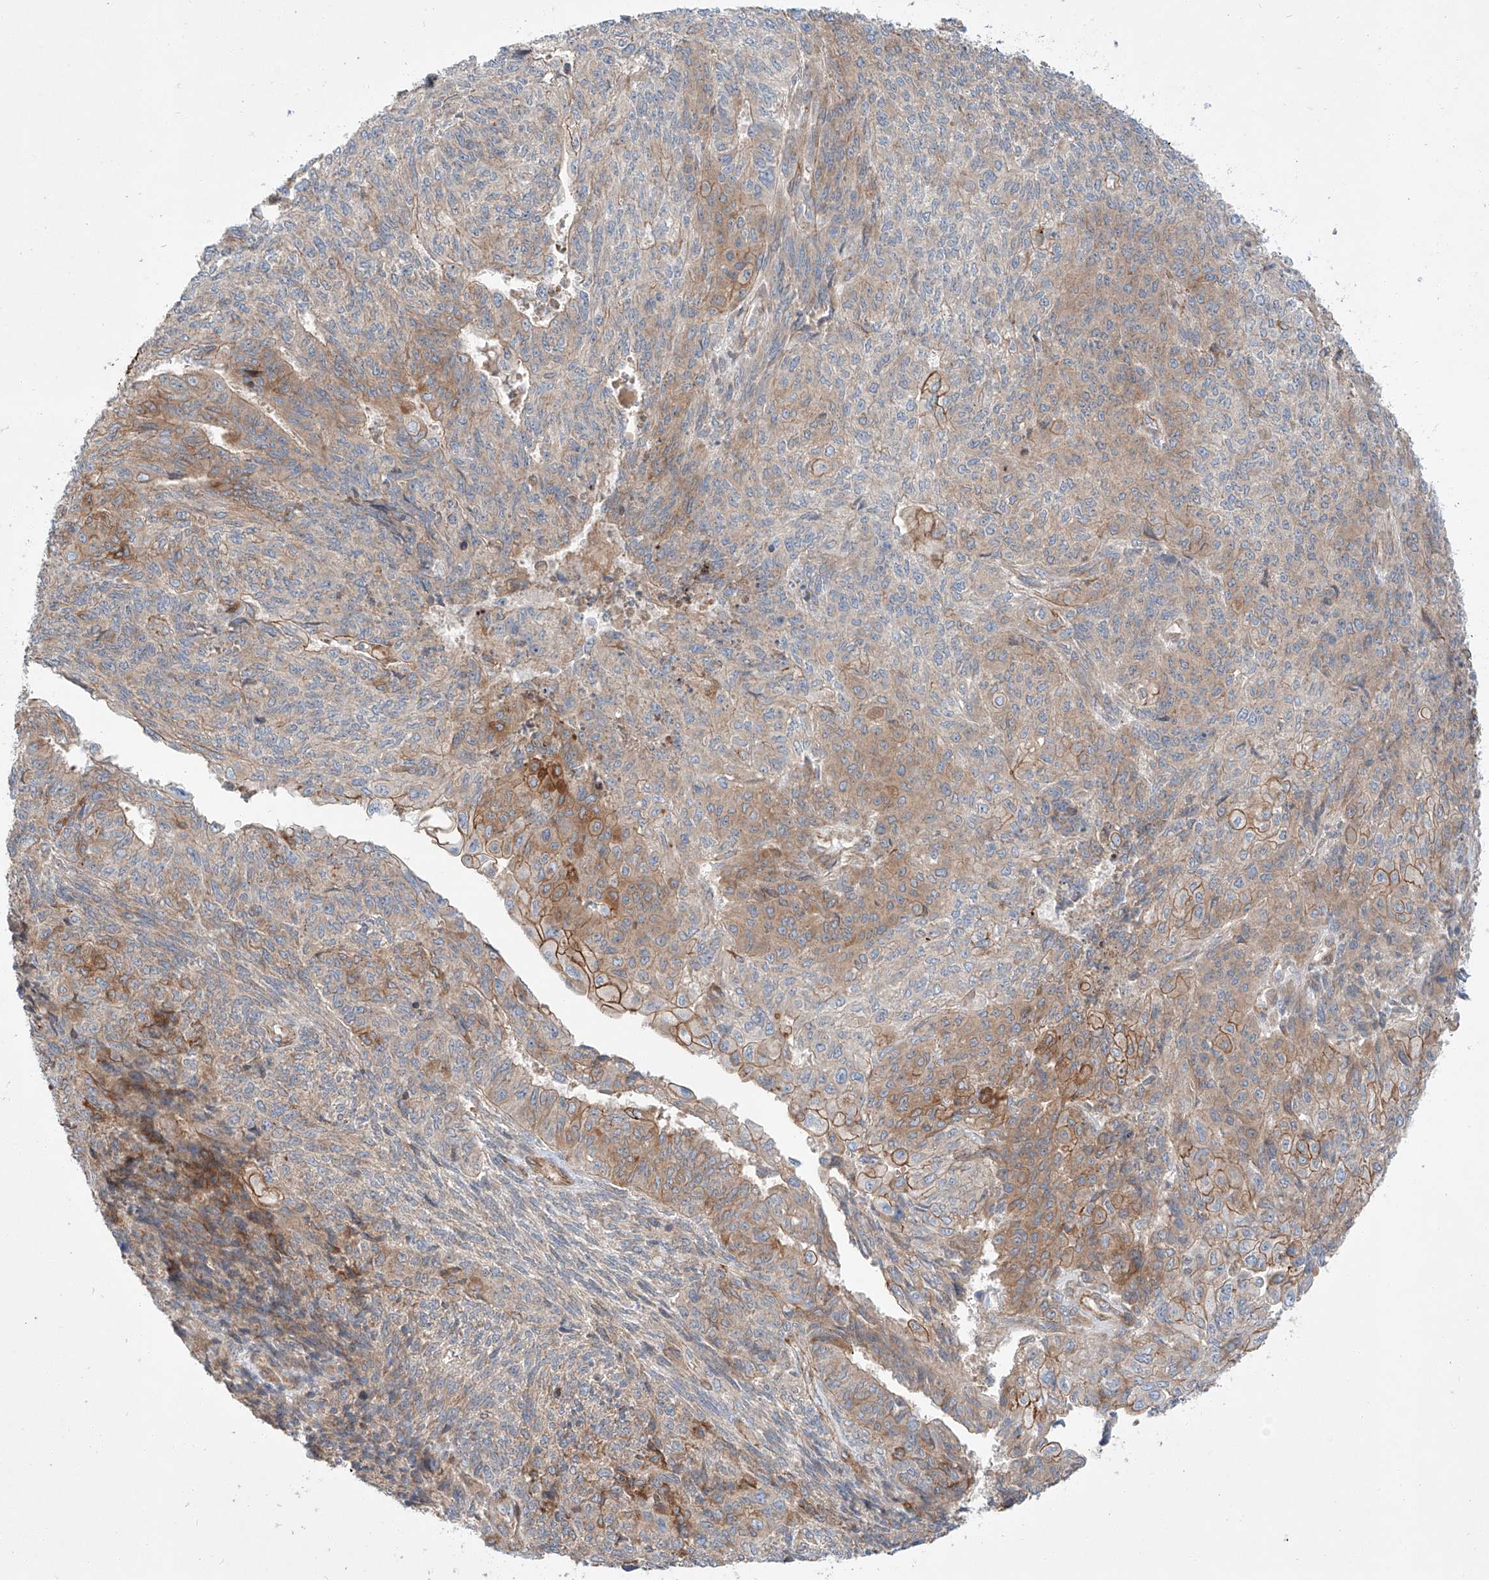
{"staining": {"intensity": "moderate", "quantity": "25%-75%", "location": "cytoplasmic/membranous"}, "tissue": "endometrial cancer", "cell_type": "Tumor cells", "image_type": "cancer", "snomed": [{"axis": "morphology", "description": "Adenocarcinoma, NOS"}, {"axis": "topography", "description": "Endometrium"}], "caption": "Protein expression analysis of endometrial cancer demonstrates moderate cytoplasmic/membranous positivity in approximately 25%-75% of tumor cells. (DAB (3,3'-diaminobenzidine) IHC, brown staining for protein, blue staining for nuclei).", "gene": "MINDY4", "patient": {"sex": "female", "age": 32}}